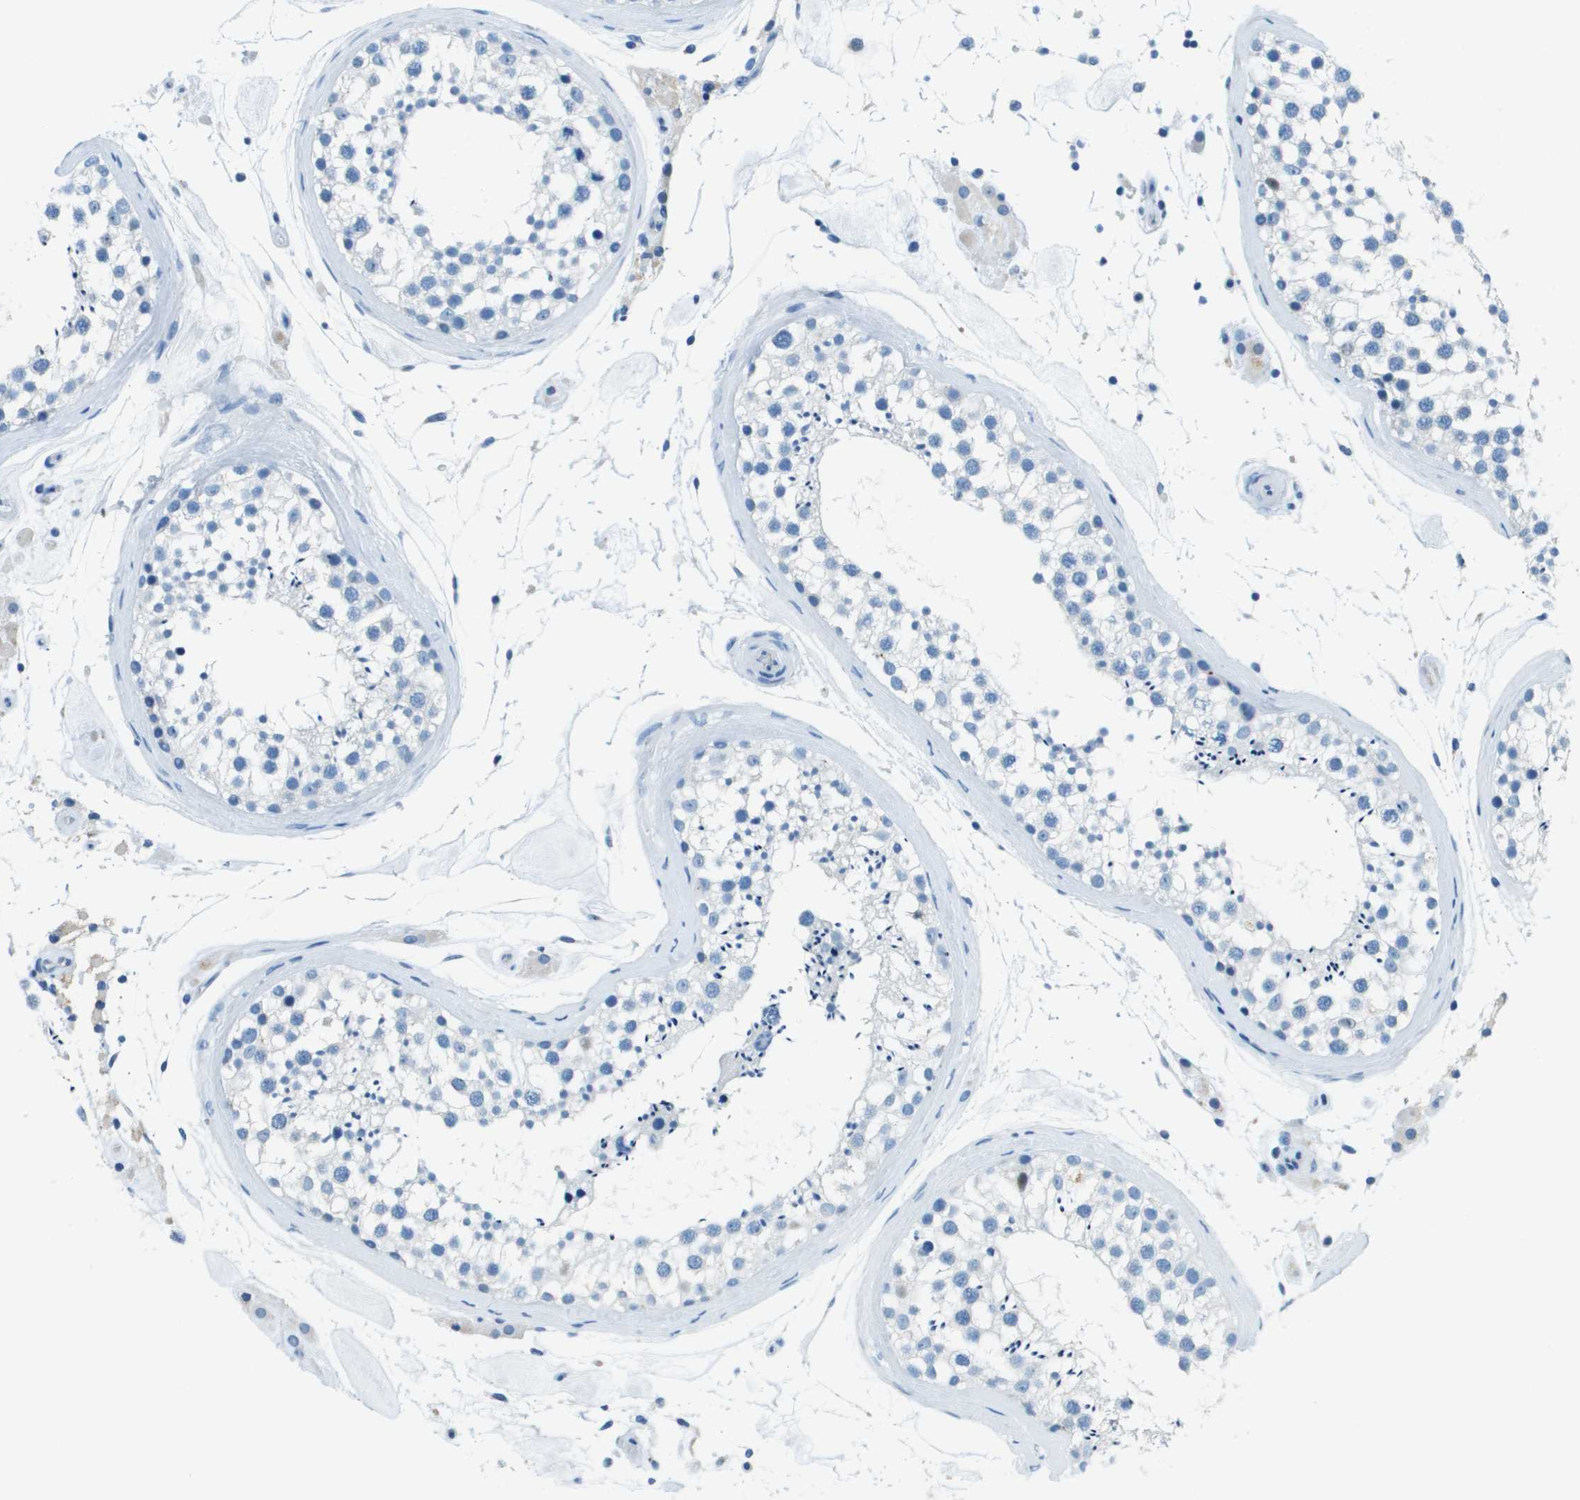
{"staining": {"intensity": "negative", "quantity": "none", "location": "none"}, "tissue": "testis", "cell_type": "Cells in seminiferous ducts", "image_type": "normal", "snomed": [{"axis": "morphology", "description": "Normal tissue, NOS"}, {"axis": "topography", "description": "Testis"}], "caption": "The photomicrograph displays no significant expression in cells in seminiferous ducts of testis.", "gene": "SLC16A10", "patient": {"sex": "male", "age": 46}}